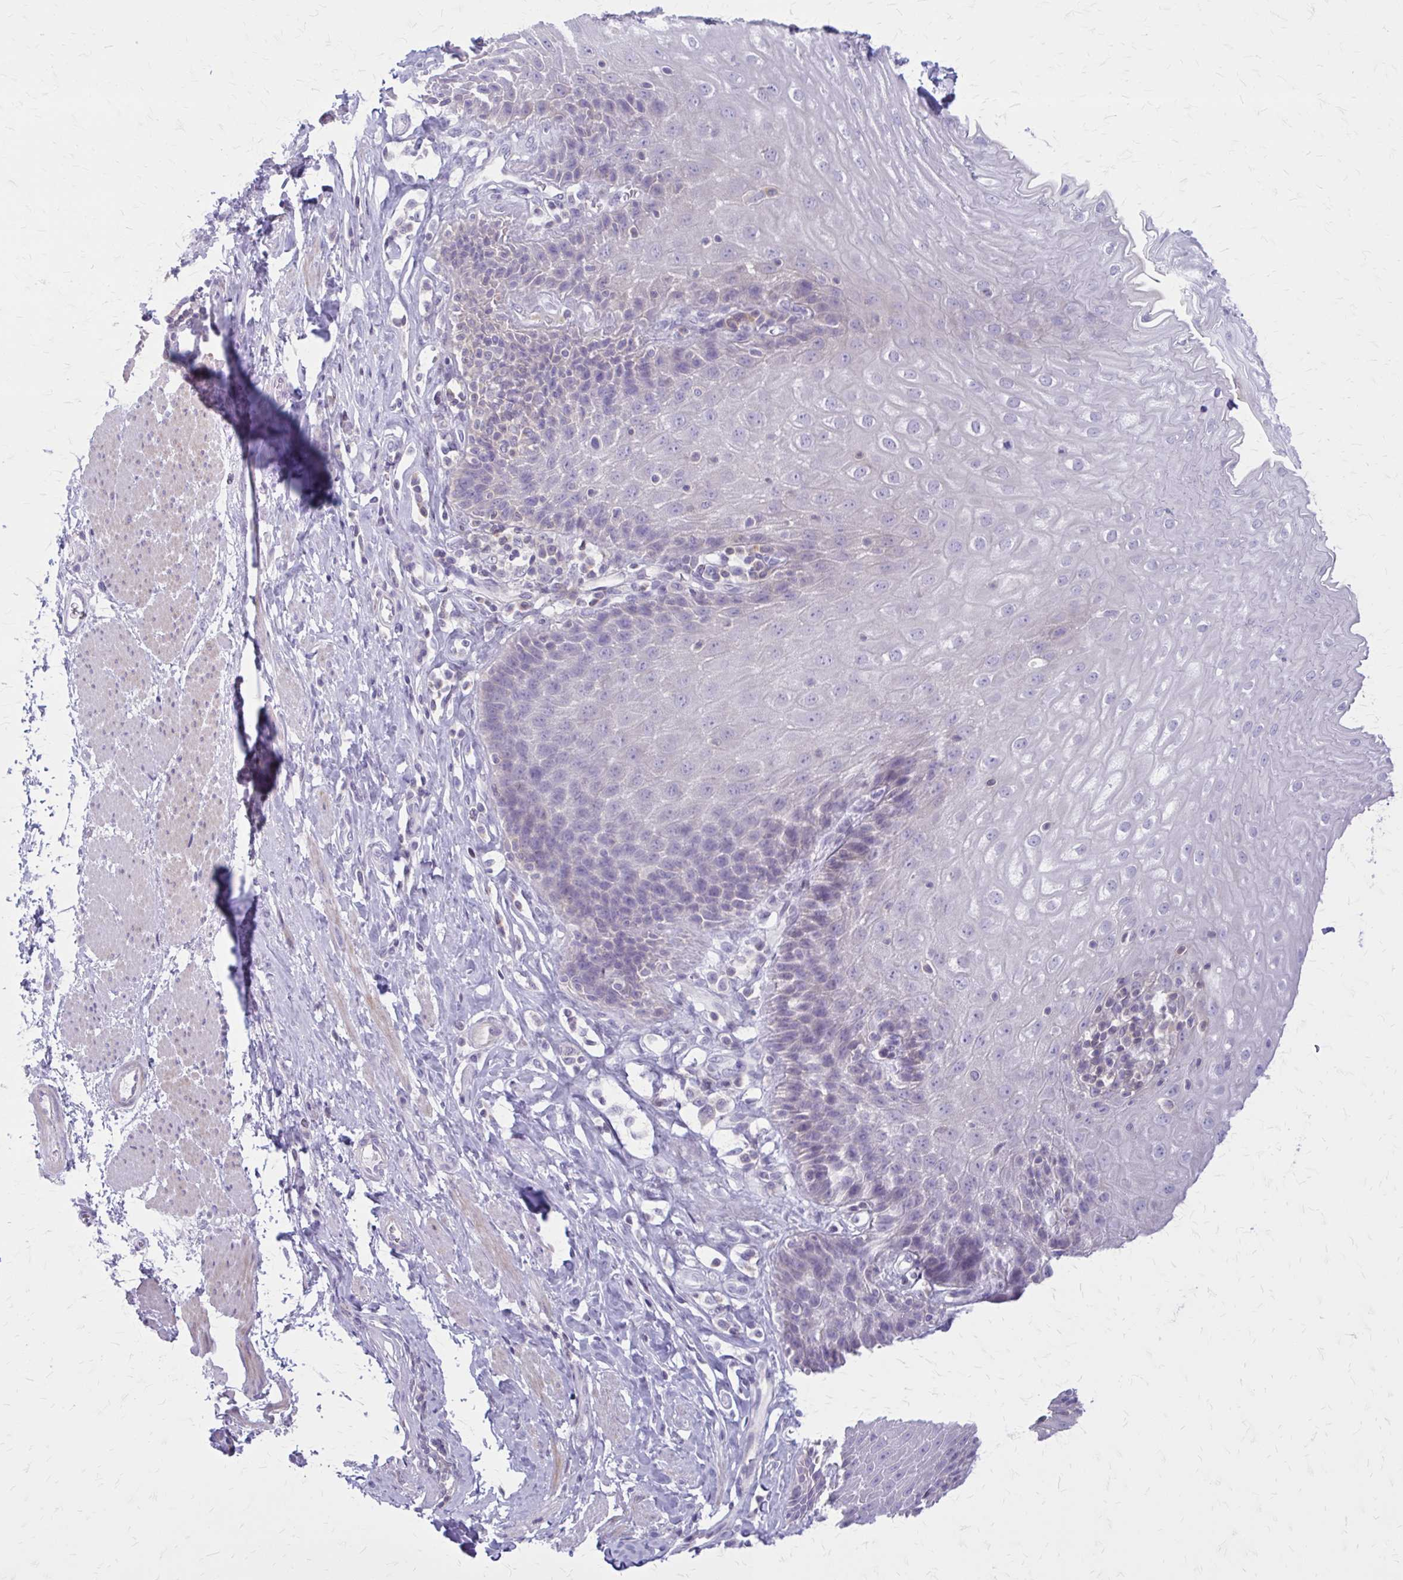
{"staining": {"intensity": "weak", "quantity": "<25%", "location": "cytoplasmic/membranous"}, "tissue": "esophagus", "cell_type": "Squamous epithelial cells", "image_type": "normal", "snomed": [{"axis": "morphology", "description": "Normal tissue, NOS"}, {"axis": "topography", "description": "Esophagus"}], "caption": "A high-resolution photomicrograph shows IHC staining of unremarkable esophagus, which shows no significant positivity in squamous epithelial cells. (Immunohistochemistry, brightfield microscopy, high magnification).", "gene": "PITPNM1", "patient": {"sex": "female", "age": 61}}